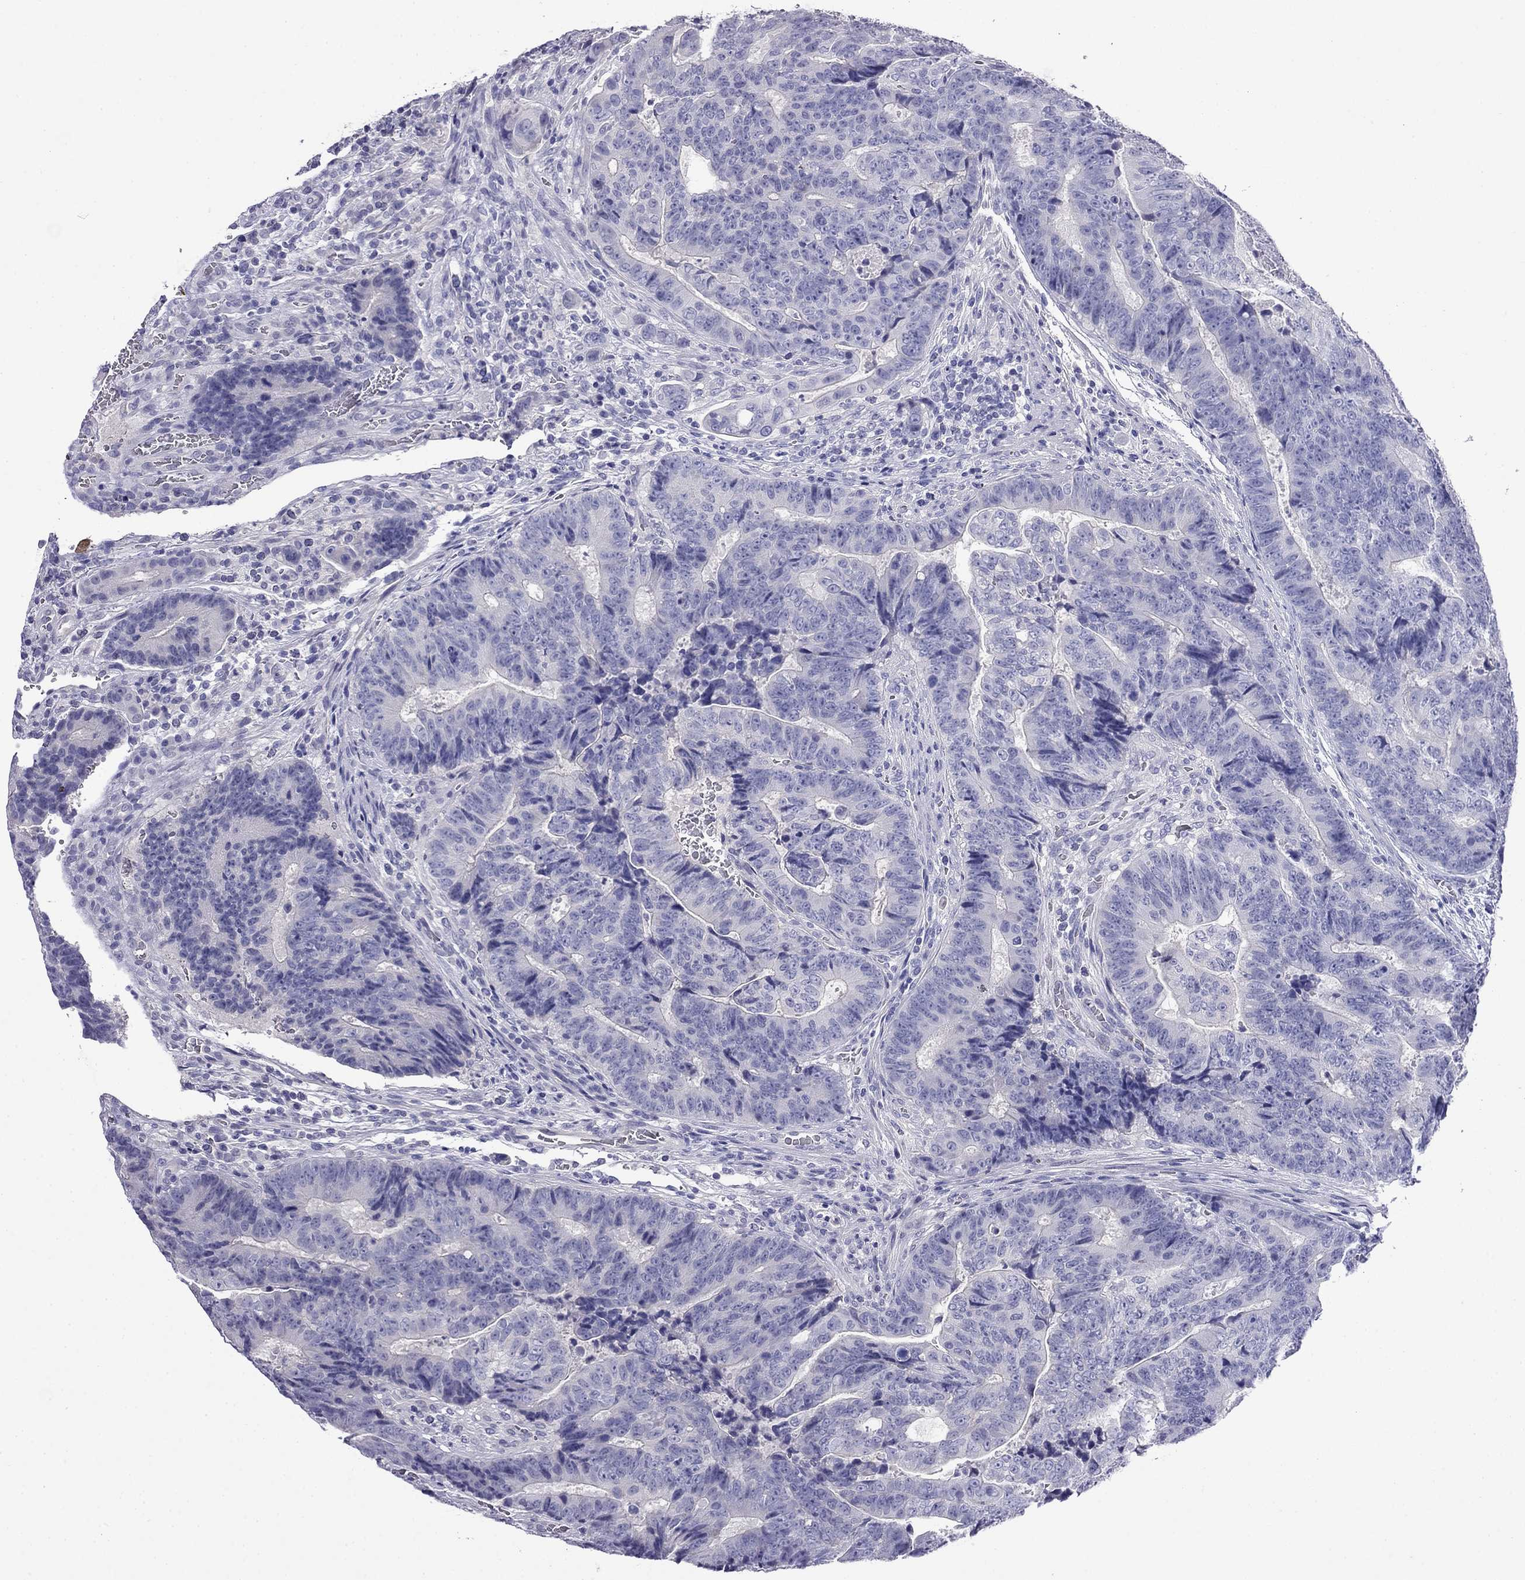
{"staining": {"intensity": "negative", "quantity": "none", "location": "none"}, "tissue": "colorectal cancer", "cell_type": "Tumor cells", "image_type": "cancer", "snomed": [{"axis": "morphology", "description": "Adenocarcinoma, NOS"}, {"axis": "topography", "description": "Colon"}], "caption": "Protein analysis of colorectal cancer (adenocarcinoma) displays no significant staining in tumor cells.", "gene": "MYO15A", "patient": {"sex": "female", "age": 48}}